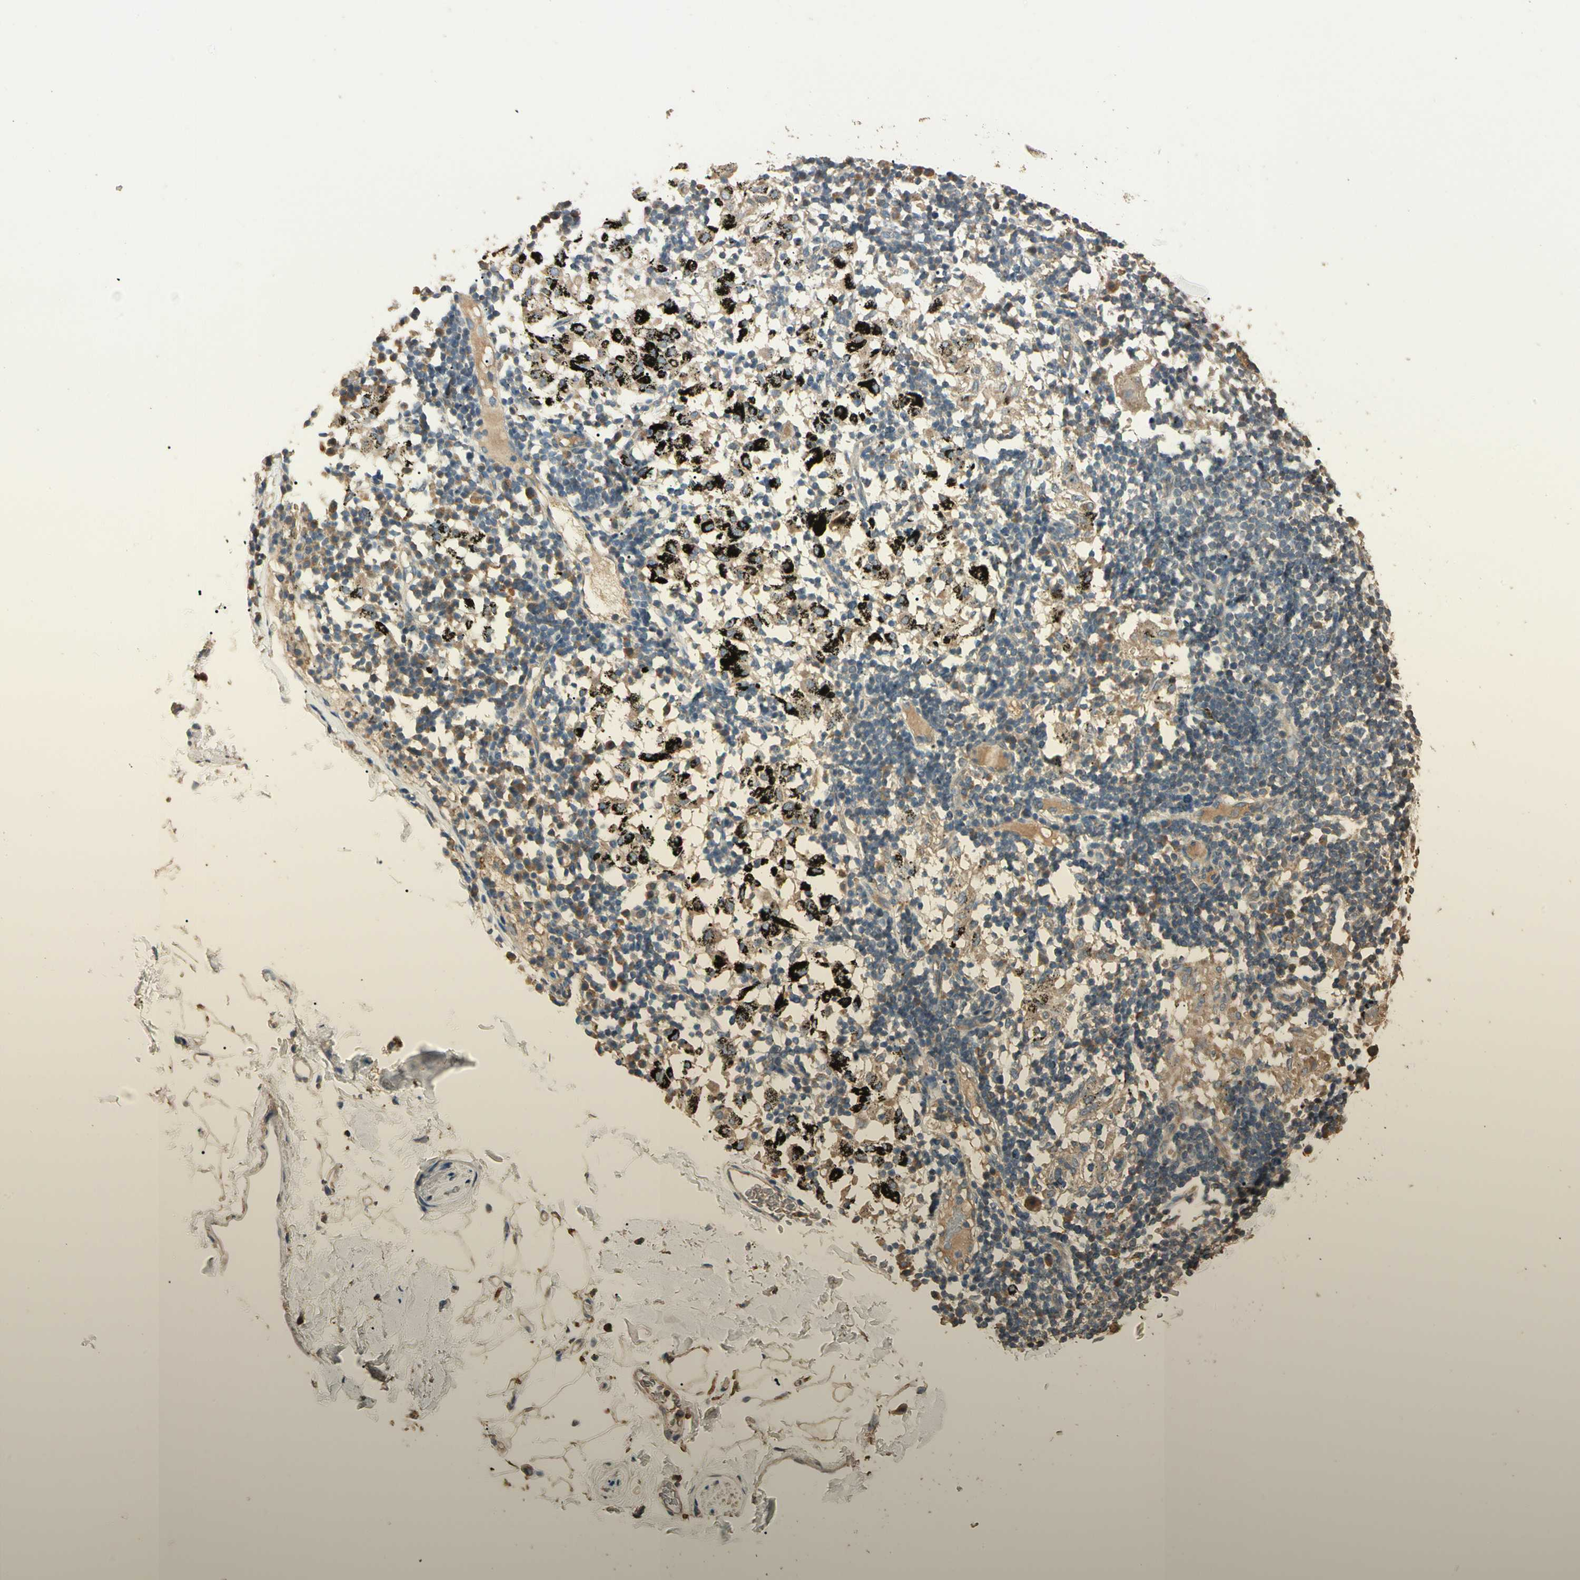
{"staining": {"intensity": "moderate", "quantity": ">75%", "location": "cytoplasmic/membranous"}, "tissue": "adipose tissue", "cell_type": "Adipocytes", "image_type": "normal", "snomed": [{"axis": "morphology", "description": "Normal tissue, NOS"}, {"axis": "topography", "description": "Cartilage tissue"}, {"axis": "topography", "description": "Bronchus"}], "caption": "A high-resolution micrograph shows immunohistochemistry staining of benign adipose tissue, which exhibits moderate cytoplasmic/membranous positivity in about >75% of adipocytes. The staining was performed using DAB to visualize the protein expression in brown, while the nuclei were stained in blue with hematoxylin (Magnification: 20x).", "gene": "CDH6", "patient": {"sex": "female", "age": 73}}